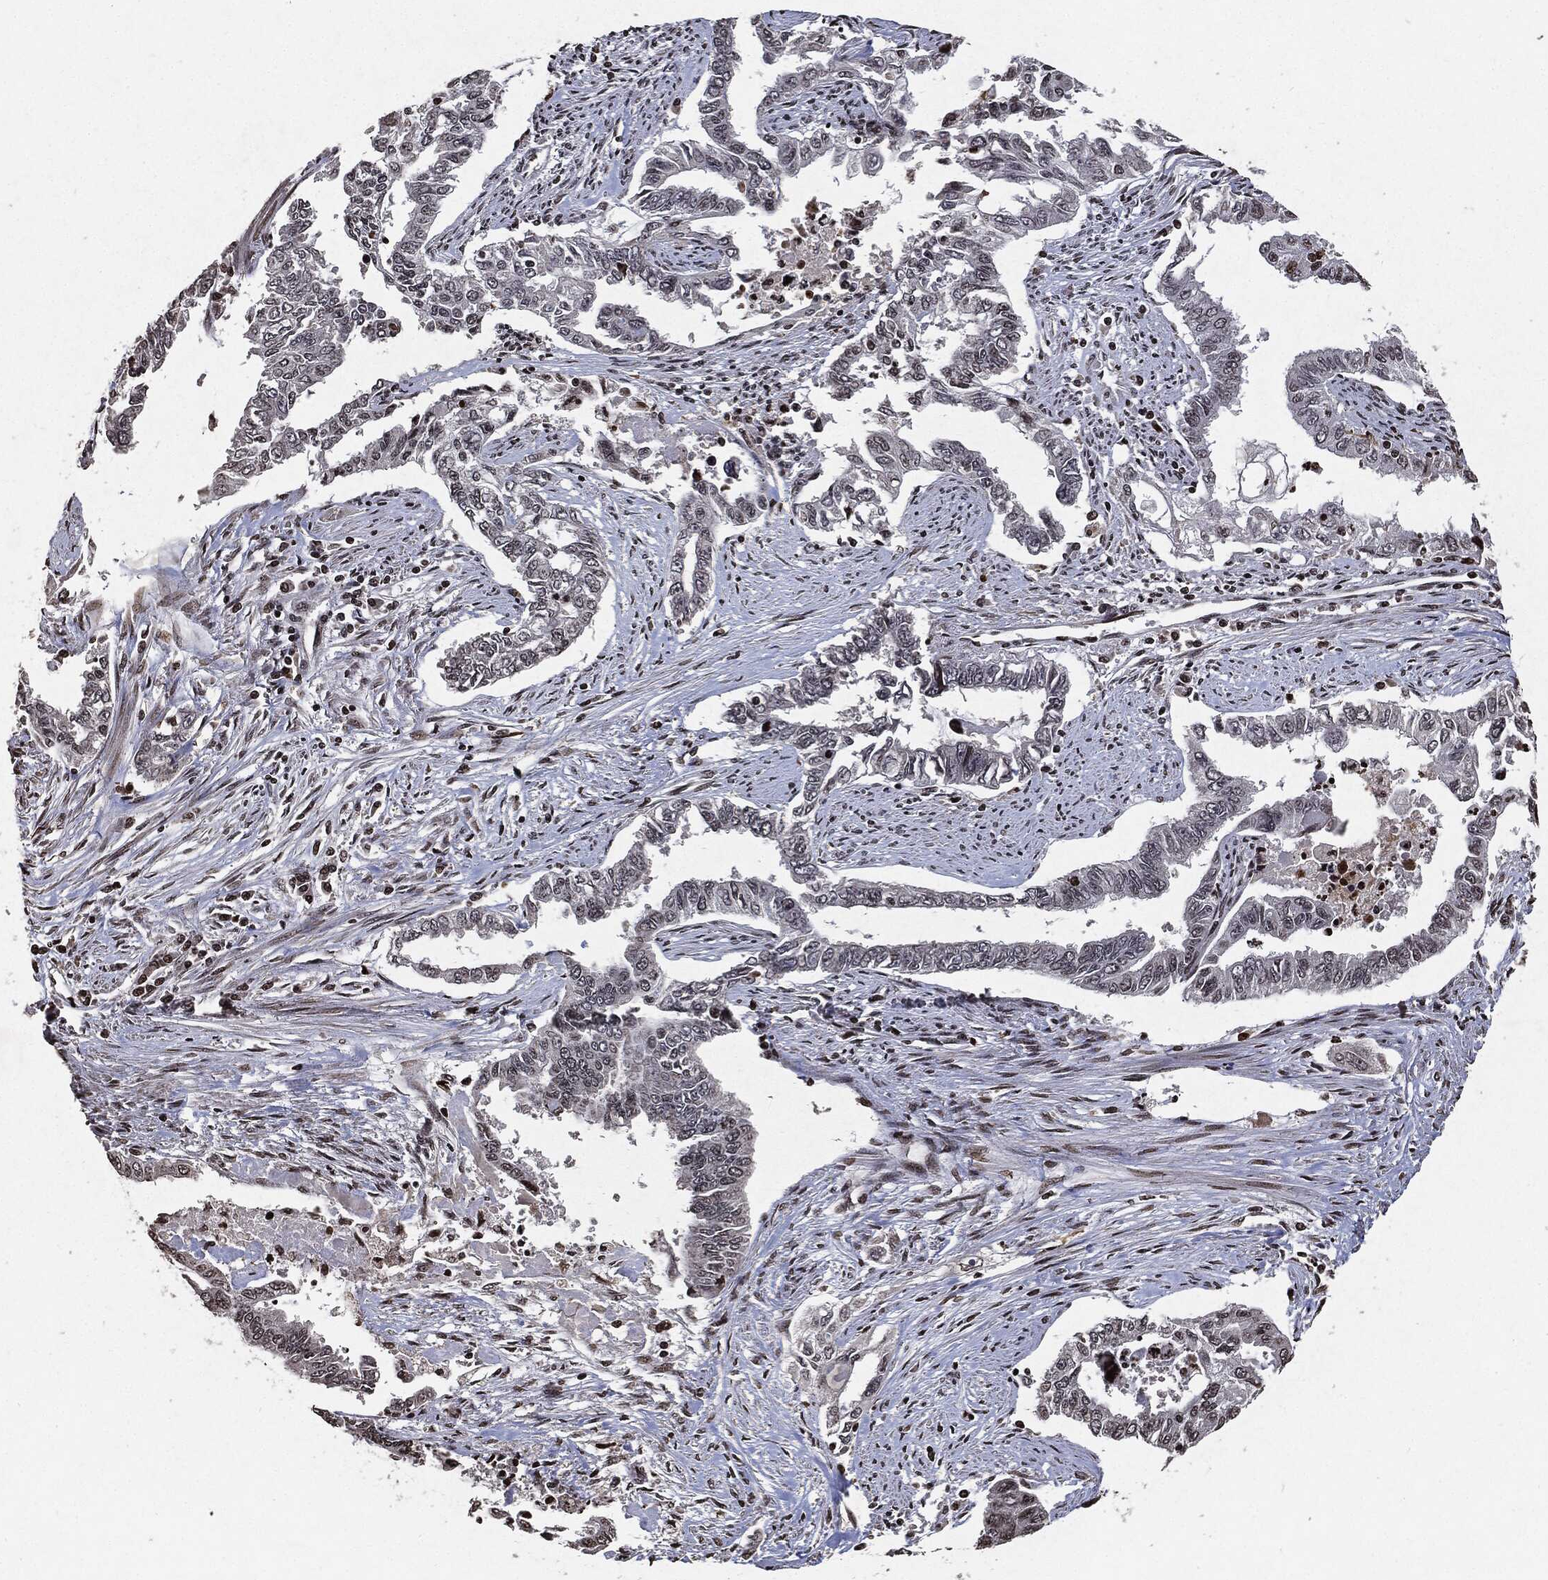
{"staining": {"intensity": "negative", "quantity": "none", "location": "none"}, "tissue": "endometrial cancer", "cell_type": "Tumor cells", "image_type": "cancer", "snomed": [{"axis": "morphology", "description": "Adenocarcinoma, NOS"}, {"axis": "topography", "description": "Uterus"}], "caption": "Tumor cells are negative for protein expression in human endometrial adenocarcinoma.", "gene": "JUN", "patient": {"sex": "female", "age": 59}}